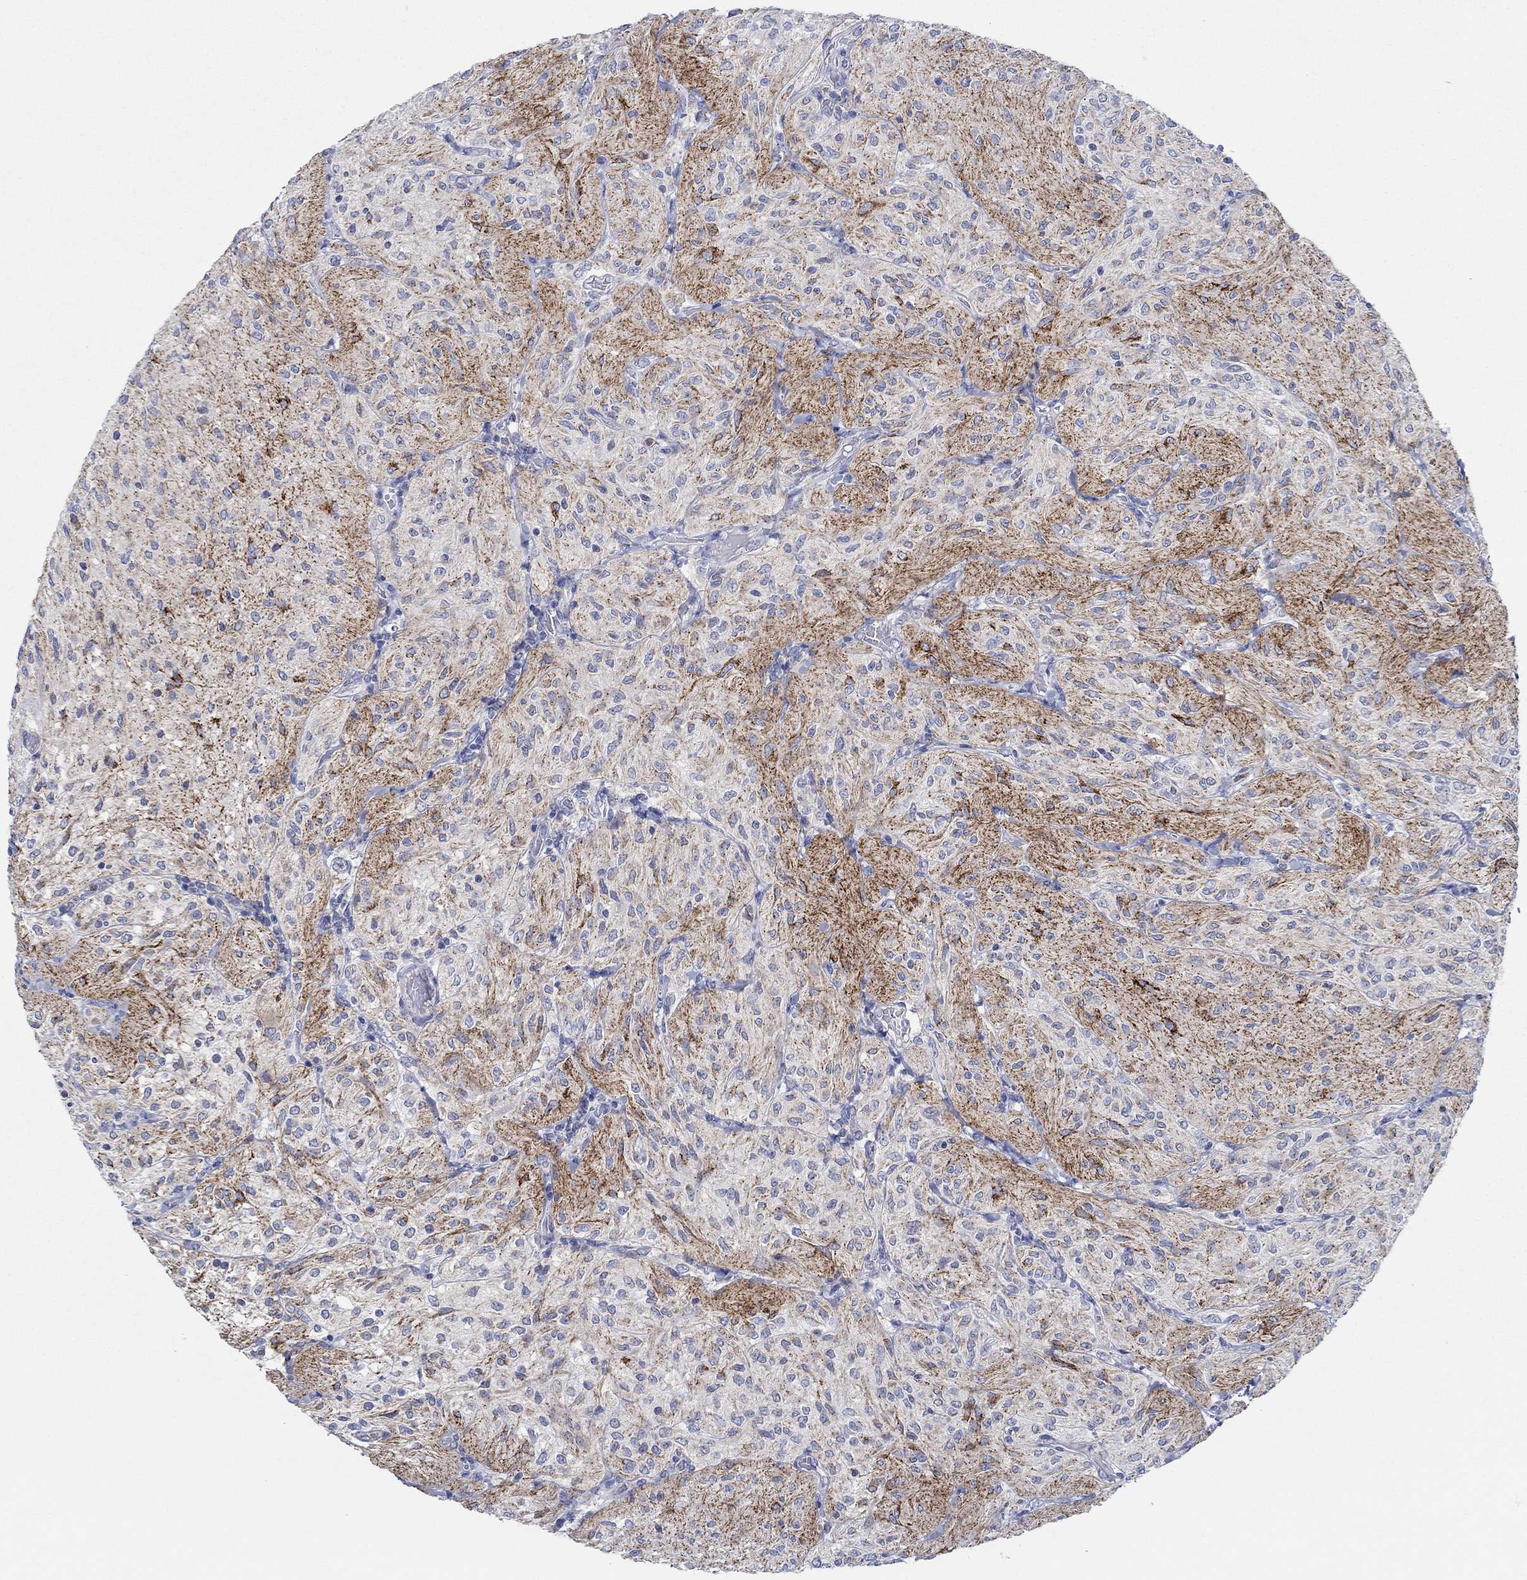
{"staining": {"intensity": "negative", "quantity": "none", "location": "none"}, "tissue": "glioma", "cell_type": "Tumor cells", "image_type": "cancer", "snomed": [{"axis": "morphology", "description": "Glioma, malignant, Low grade"}, {"axis": "topography", "description": "Brain"}], "caption": "Glioma was stained to show a protein in brown. There is no significant positivity in tumor cells.", "gene": "CPM", "patient": {"sex": "male", "age": 3}}